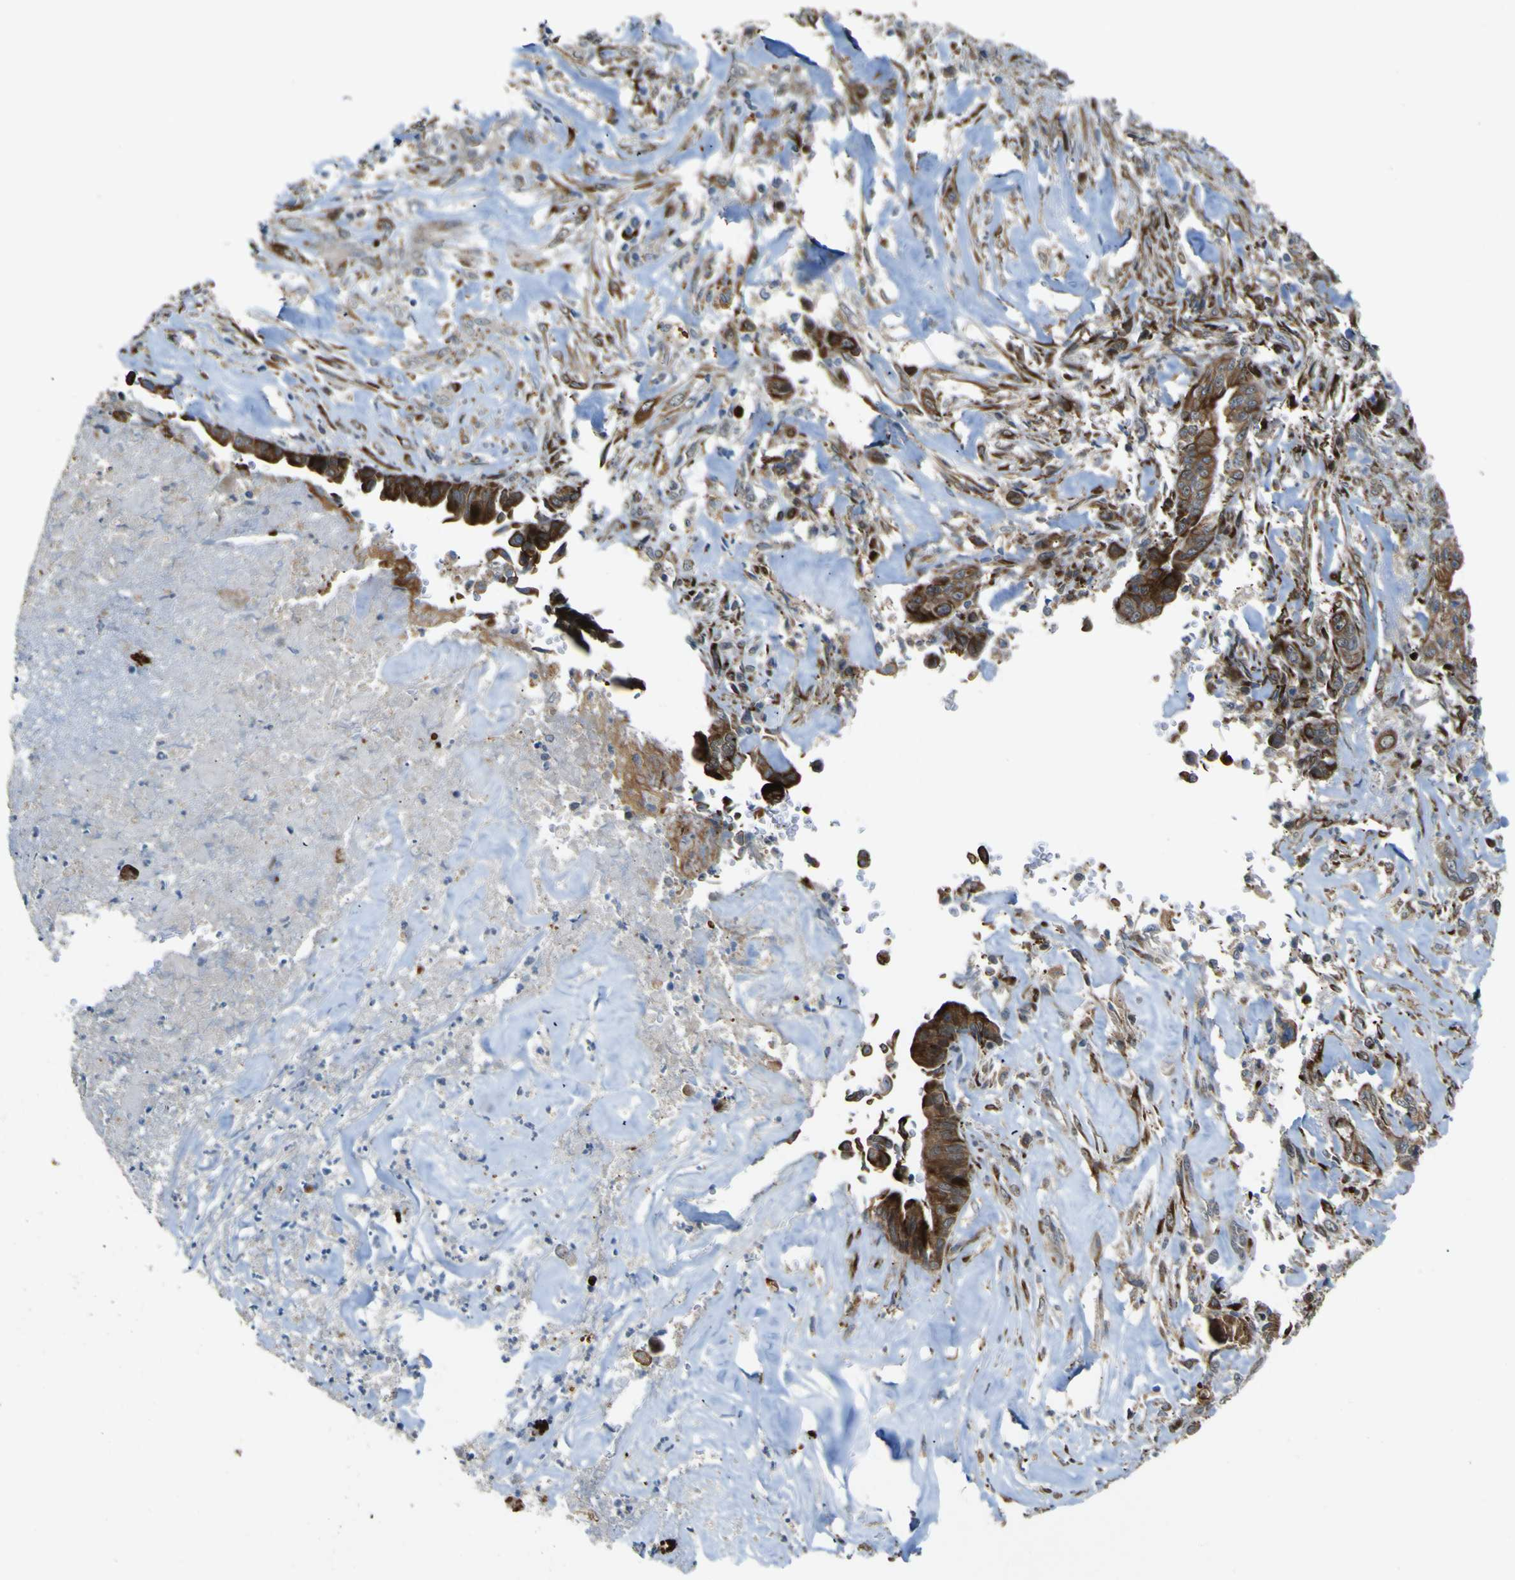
{"staining": {"intensity": "strong", "quantity": ">75%", "location": "cytoplasmic/membranous"}, "tissue": "liver cancer", "cell_type": "Tumor cells", "image_type": "cancer", "snomed": [{"axis": "morphology", "description": "Cholangiocarcinoma"}, {"axis": "topography", "description": "Liver"}], "caption": "Immunohistochemistry (IHC) image of human liver cancer (cholangiocarcinoma) stained for a protein (brown), which exhibits high levels of strong cytoplasmic/membranous positivity in approximately >75% of tumor cells.", "gene": "LBHD1", "patient": {"sex": "female", "age": 67}}